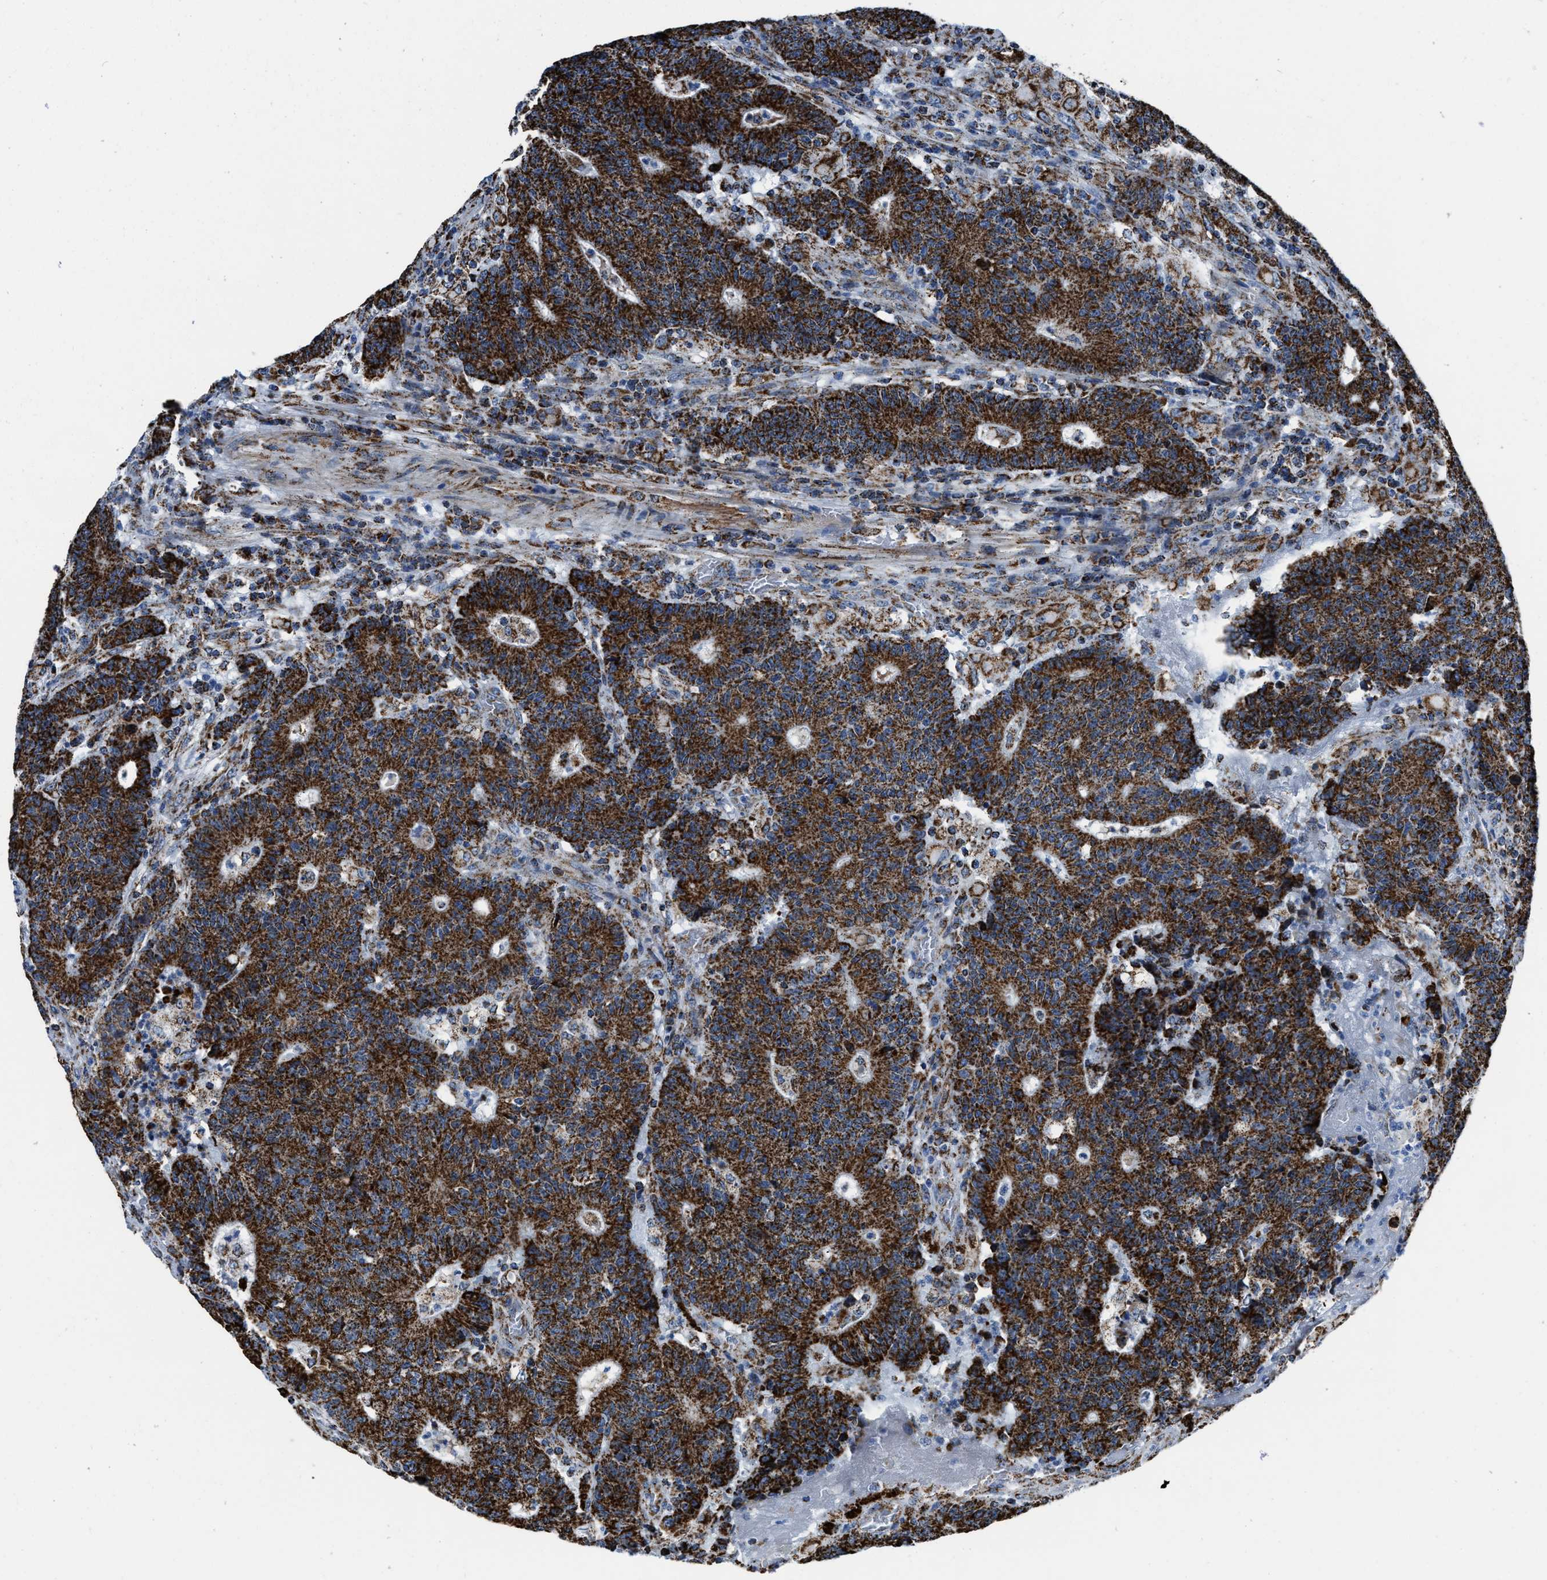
{"staining": {"intensity": "strong", "quantity": ">75%", "location": "cytoplasmic/membranous"}, "tissue": "colorectal cancer", "cell_type": "Tumor cells", "image_type": "cancer", "snomed": [{"axis": "morphology", "description": "Normal tissue, NOS"}, {"axis": "morphology", "description": "Adenocarcinoma, NOS"}, {"axis": "topography", "description": "Colon"}], "caption": "The photomicrograph displays staining of adenocarcinoma (colorectal), revealing strong cytoplasmic/membranous protein staining (brown color) within tumor cells.", "gene": "NSD3", "patient": {"sex": "female", "age": 75}}